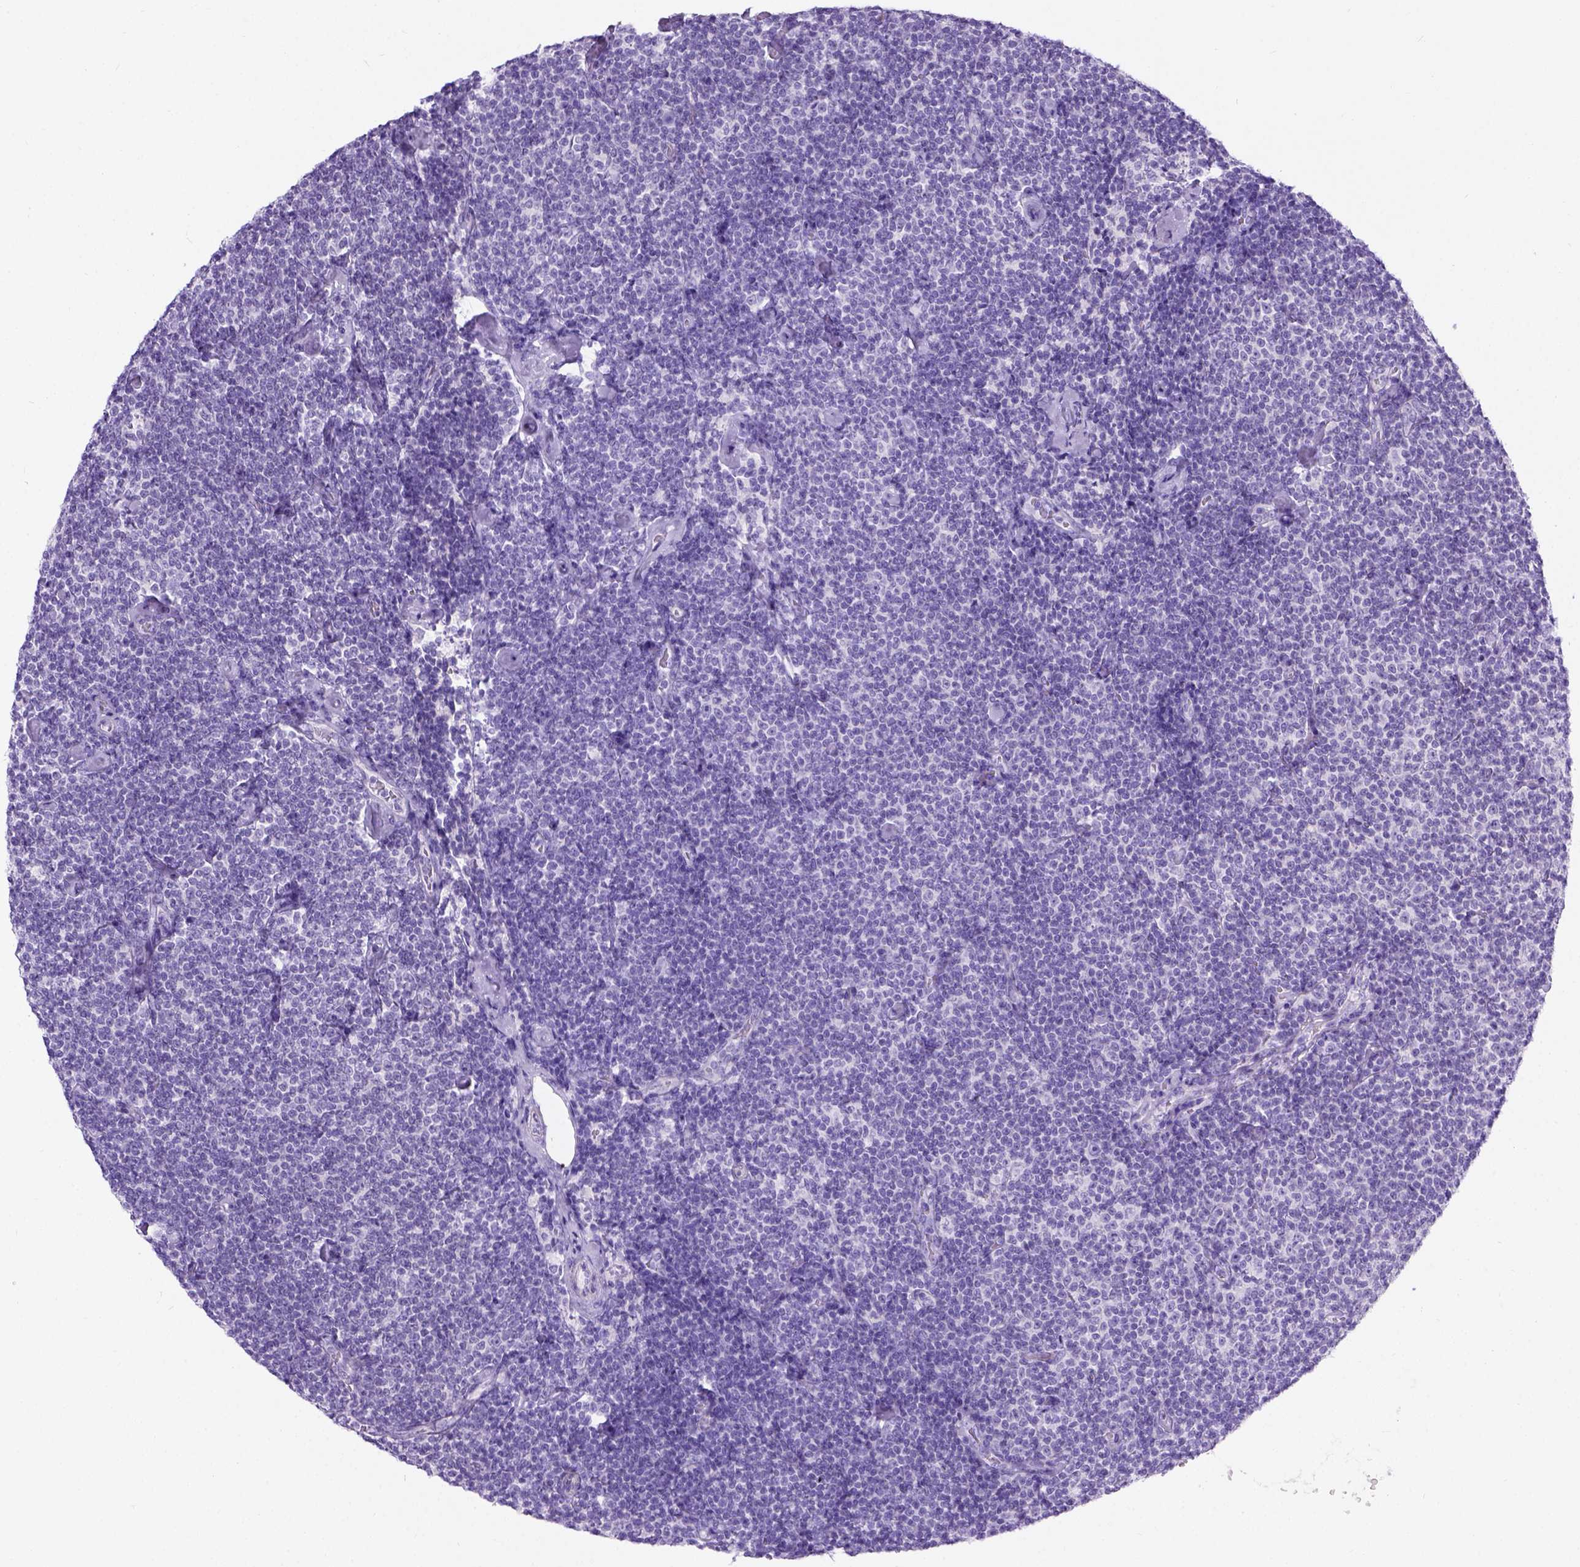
{"staining": {"intensity": "negative", "quantity": "none", "location": "none"}, "tissue": "lymphoma", "cell_type": "Tumor cells", "image_type": "cancer", "snomed": [{"axis": "morphology", "description": "Malignant lymphoma, non-Hodgkin's type, Low grade"}, {"axis": "topography", "description": "Lymph node"}], "caption": "This is an immunohistochemistry histopathology image of human malignant lymphoma, non-Hodgkin's type (low-grade). There is no staining in tumor cells.", "gene": "C7orf57", "patient": {"sex": "male", "age": 81}}